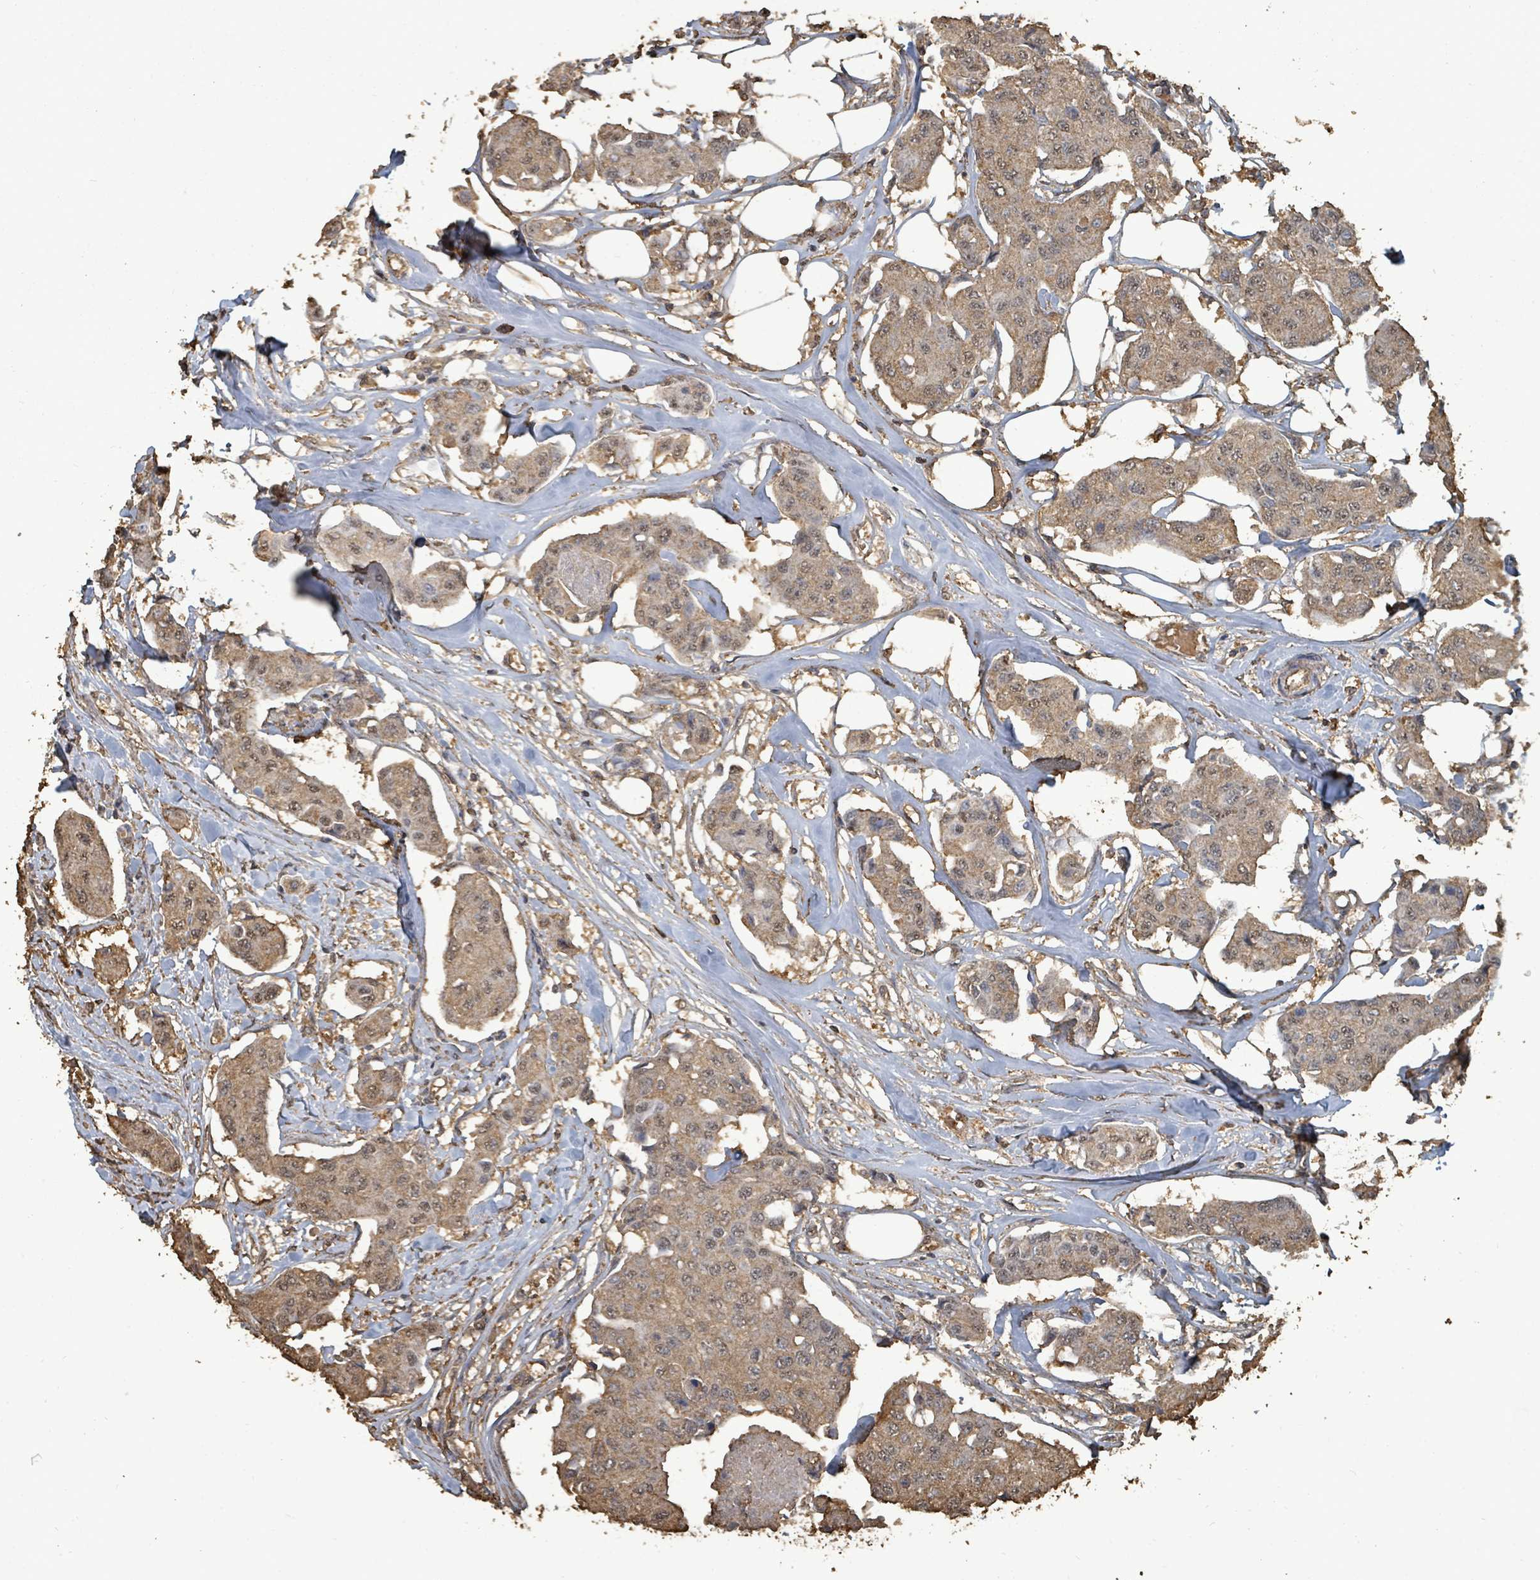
{"staining": {"intensity": "moderate", "quantity": ">75%", "location": "cytoplasmic/membranous,nuclear"}, "tissue": "breast cancer", "cell_type": "Tumor cells", "image_type": "cancer", "snomed": [{"axis": "morphology", "description": "Duct carcinoma"}, {"axis": "topography", "description": "Breast"}, {"axis": "topography", "description": "Lymph node"}], "caption": "High-power microscopy captured an immunohistochemistry (IHC) photomicrograph of breast cancer, revealing moderate cytoplasmic/membranous and nuclear expression in about >75% of tumor cells. (DAB (3,3'-diaminobenzidine) IHC, brown staining for protein, blue staining for nuclei).", "gene": "C6orf52", "patient": {"sex": "female", "age": 80}}